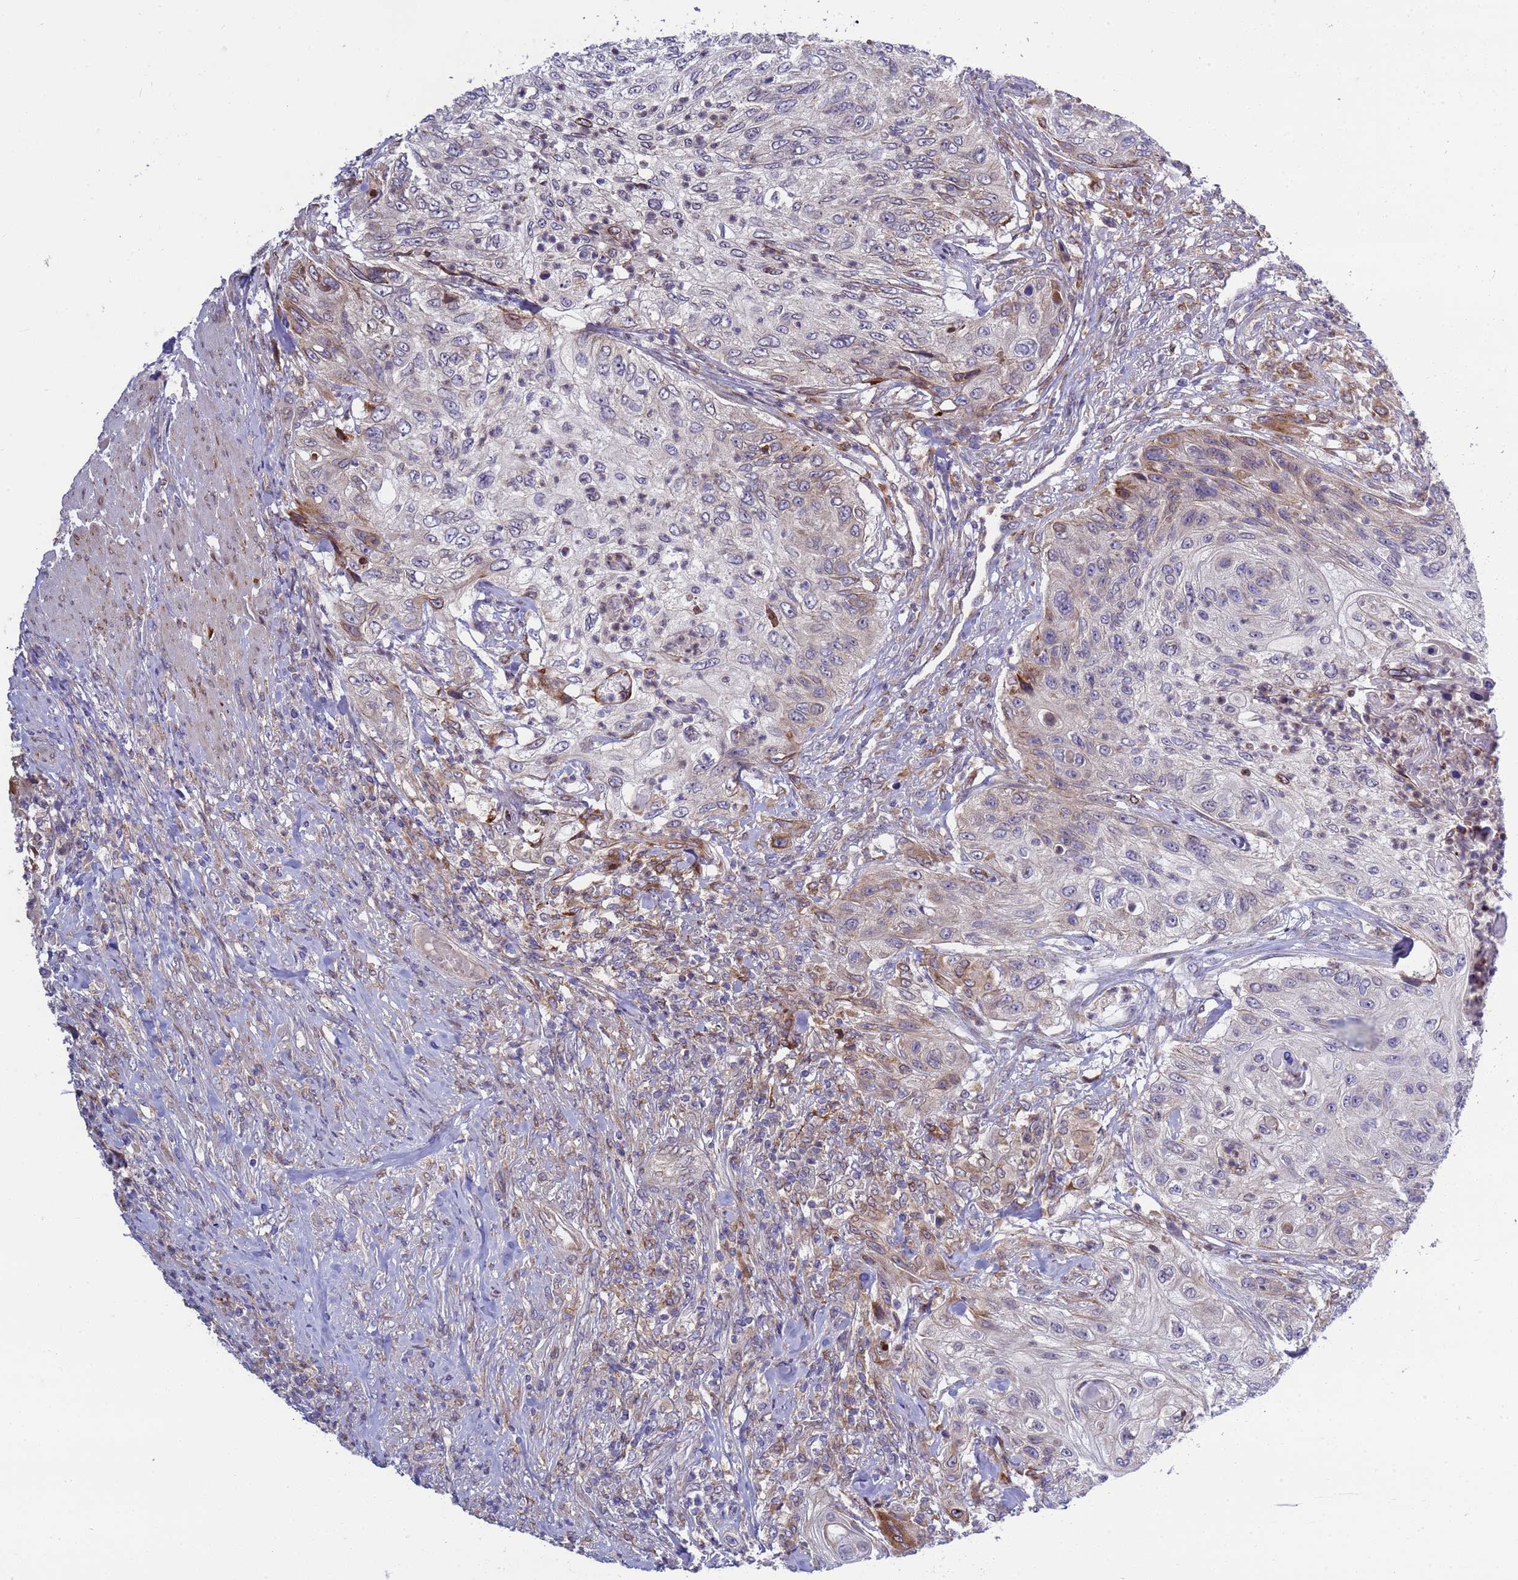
{"staining": {"intensity": "weak", "quantity": "<25%", "location": "cytoplasmic/membranous"}, "tissue": "urothelial cancer", "cell_type": "Tumor cells", "image_type": "cancer", "snomed": [{"axis": "morphology", "description": "Urothelial carcinoma, High grade"}, {"axis": "topography", "description": "Urinary bladder"}], "caption": "A histopathology image of human urothelial cancer is negative for staining in tumor cells. (DAB (3,3'-diaminobenzidine) IHC visualized using brightfield microscopy, high magnification).", "gene": "RAPGEF4", "patient": {"sex": "female", "age": 60}}